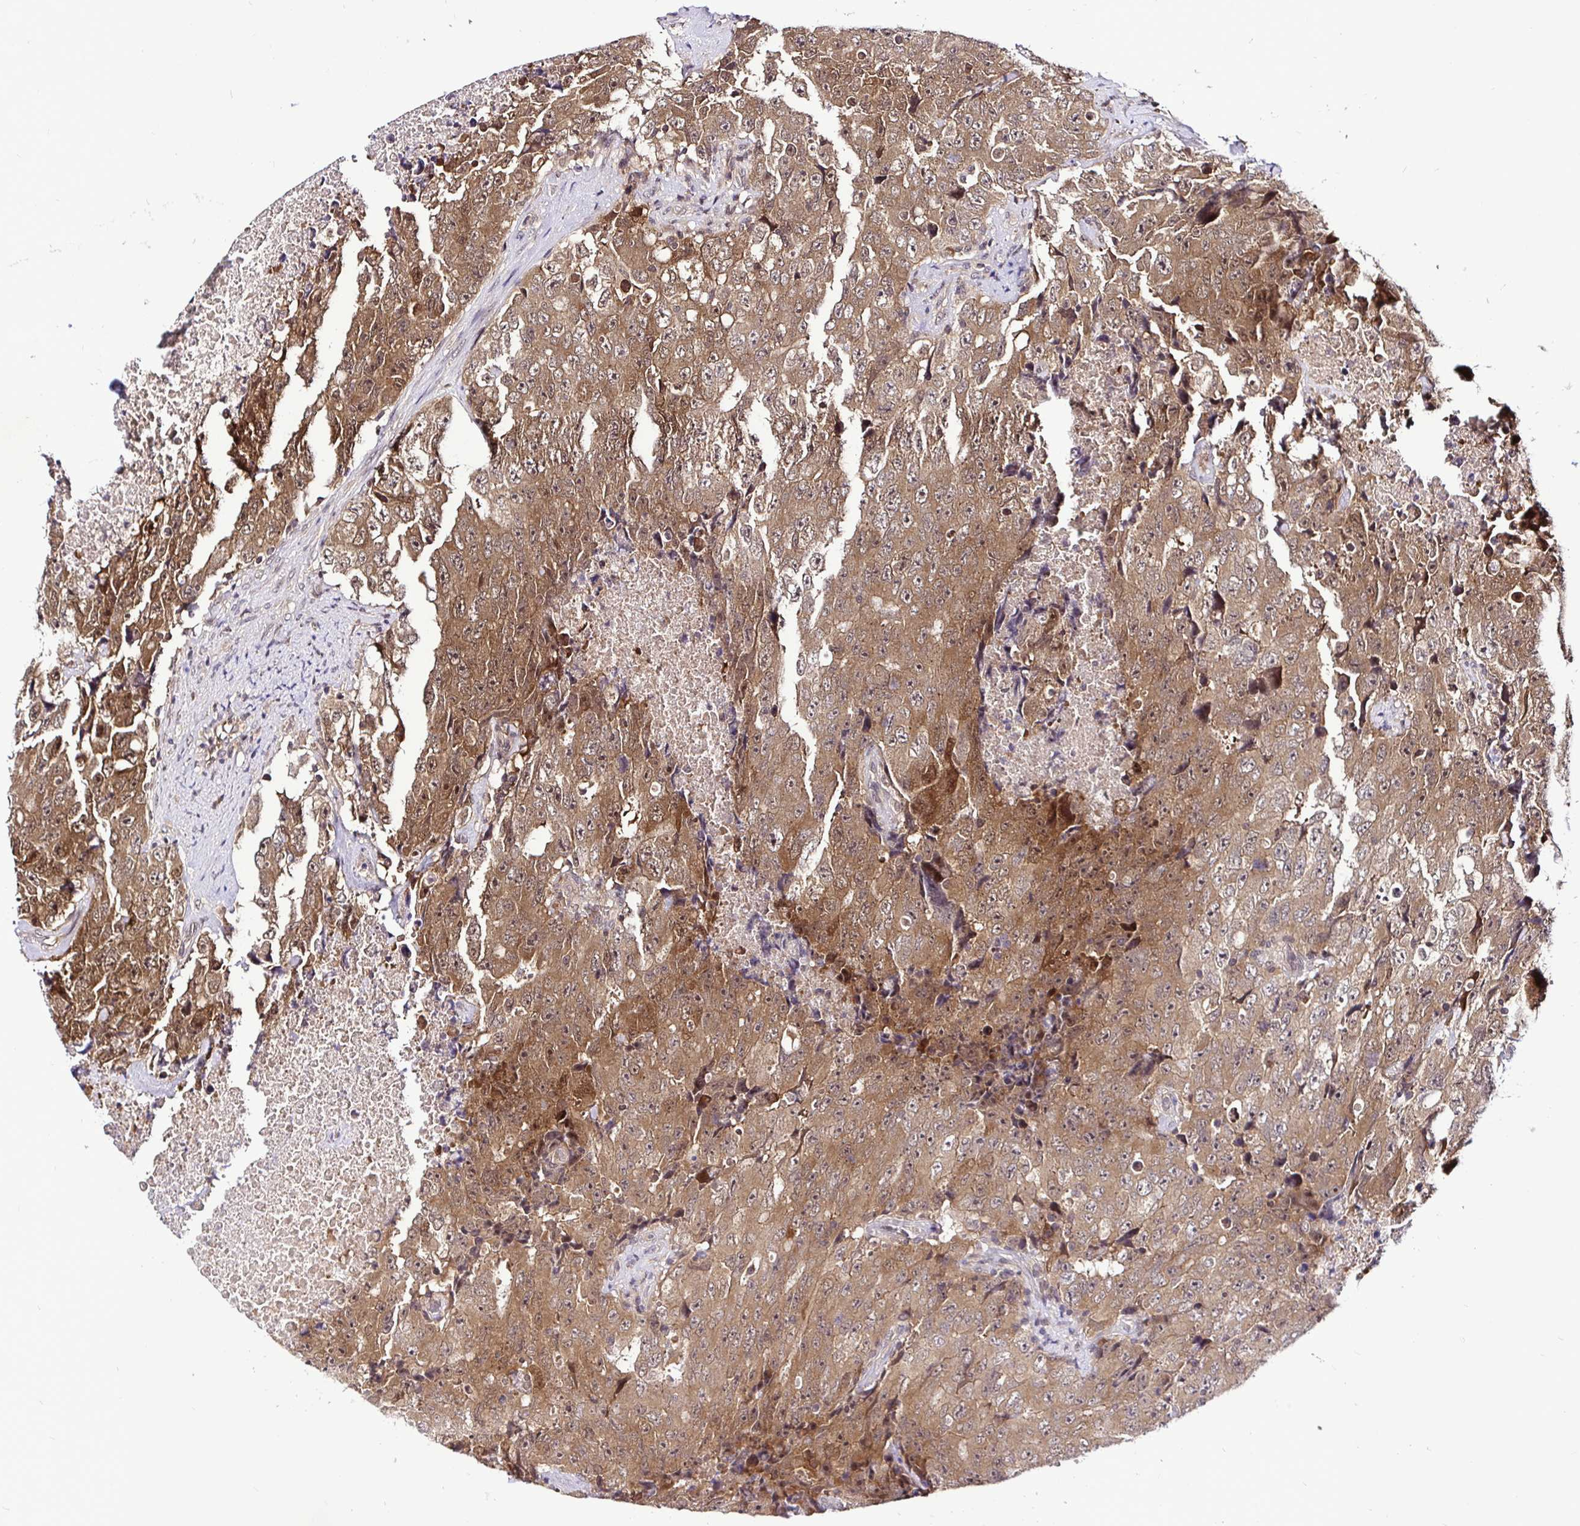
{"staining": {"intensity": "moderate", "quantity": ">75%", "location": "cytoplasmic/membranous,nuclear"}, "tissue": "testis cancer", "cell_type": "Tumor cells", "image_type": "cancer", "snomed": [{"axis": "morphology", "description": "Carcinoma, Embryonal, NOS"}, {"axis": "topography", "description": "Testis"}], "caption": "There is medium levels of moderate cytoplasmic/membranous and nuclear positivity in tumor cells of testis cancer, as demonstrated by immunohistochemical staining (brown color).", "gene": "UBE2M", "patient": {"sex": "male", "age": 24}}